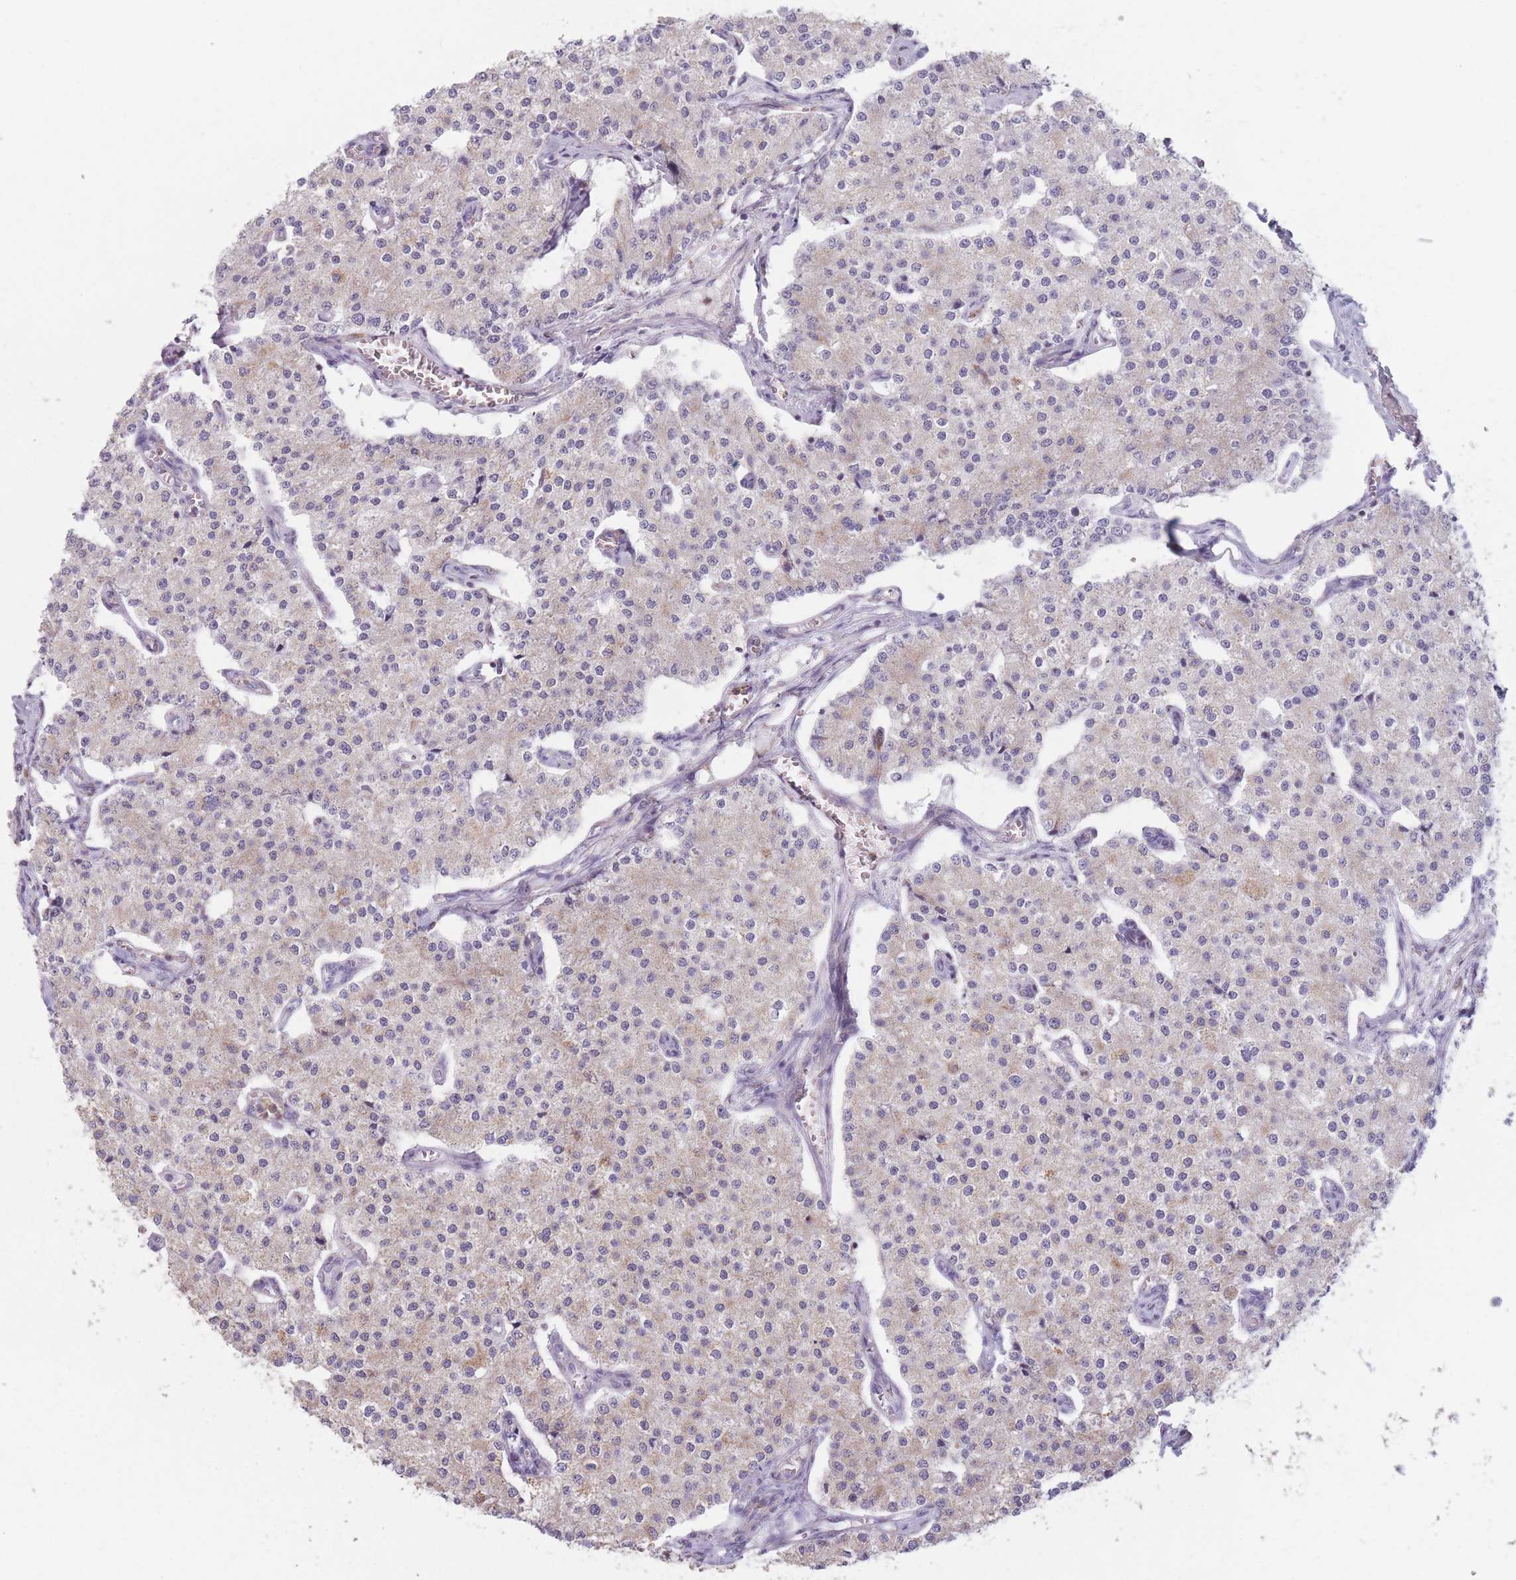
{"staining": {"intensity": "weak", "quantity": "<25%", "location": "cytoplasmic/membranous"}, "tissue": "carcinoid", "cell_type": "Tumor cells", "image_type": "cancer", "snomed": [{"axis": "morphology", "description": "Carcinoid, malignant, NOS"}, {"axis": "topography", "description": "Colon"}], "caption": "Human carcinoid stained for a protein using IHC shows no positivity in tumor cells.", "gene": "PRAM1", "patient": {"sex": "female", "age": 52}}